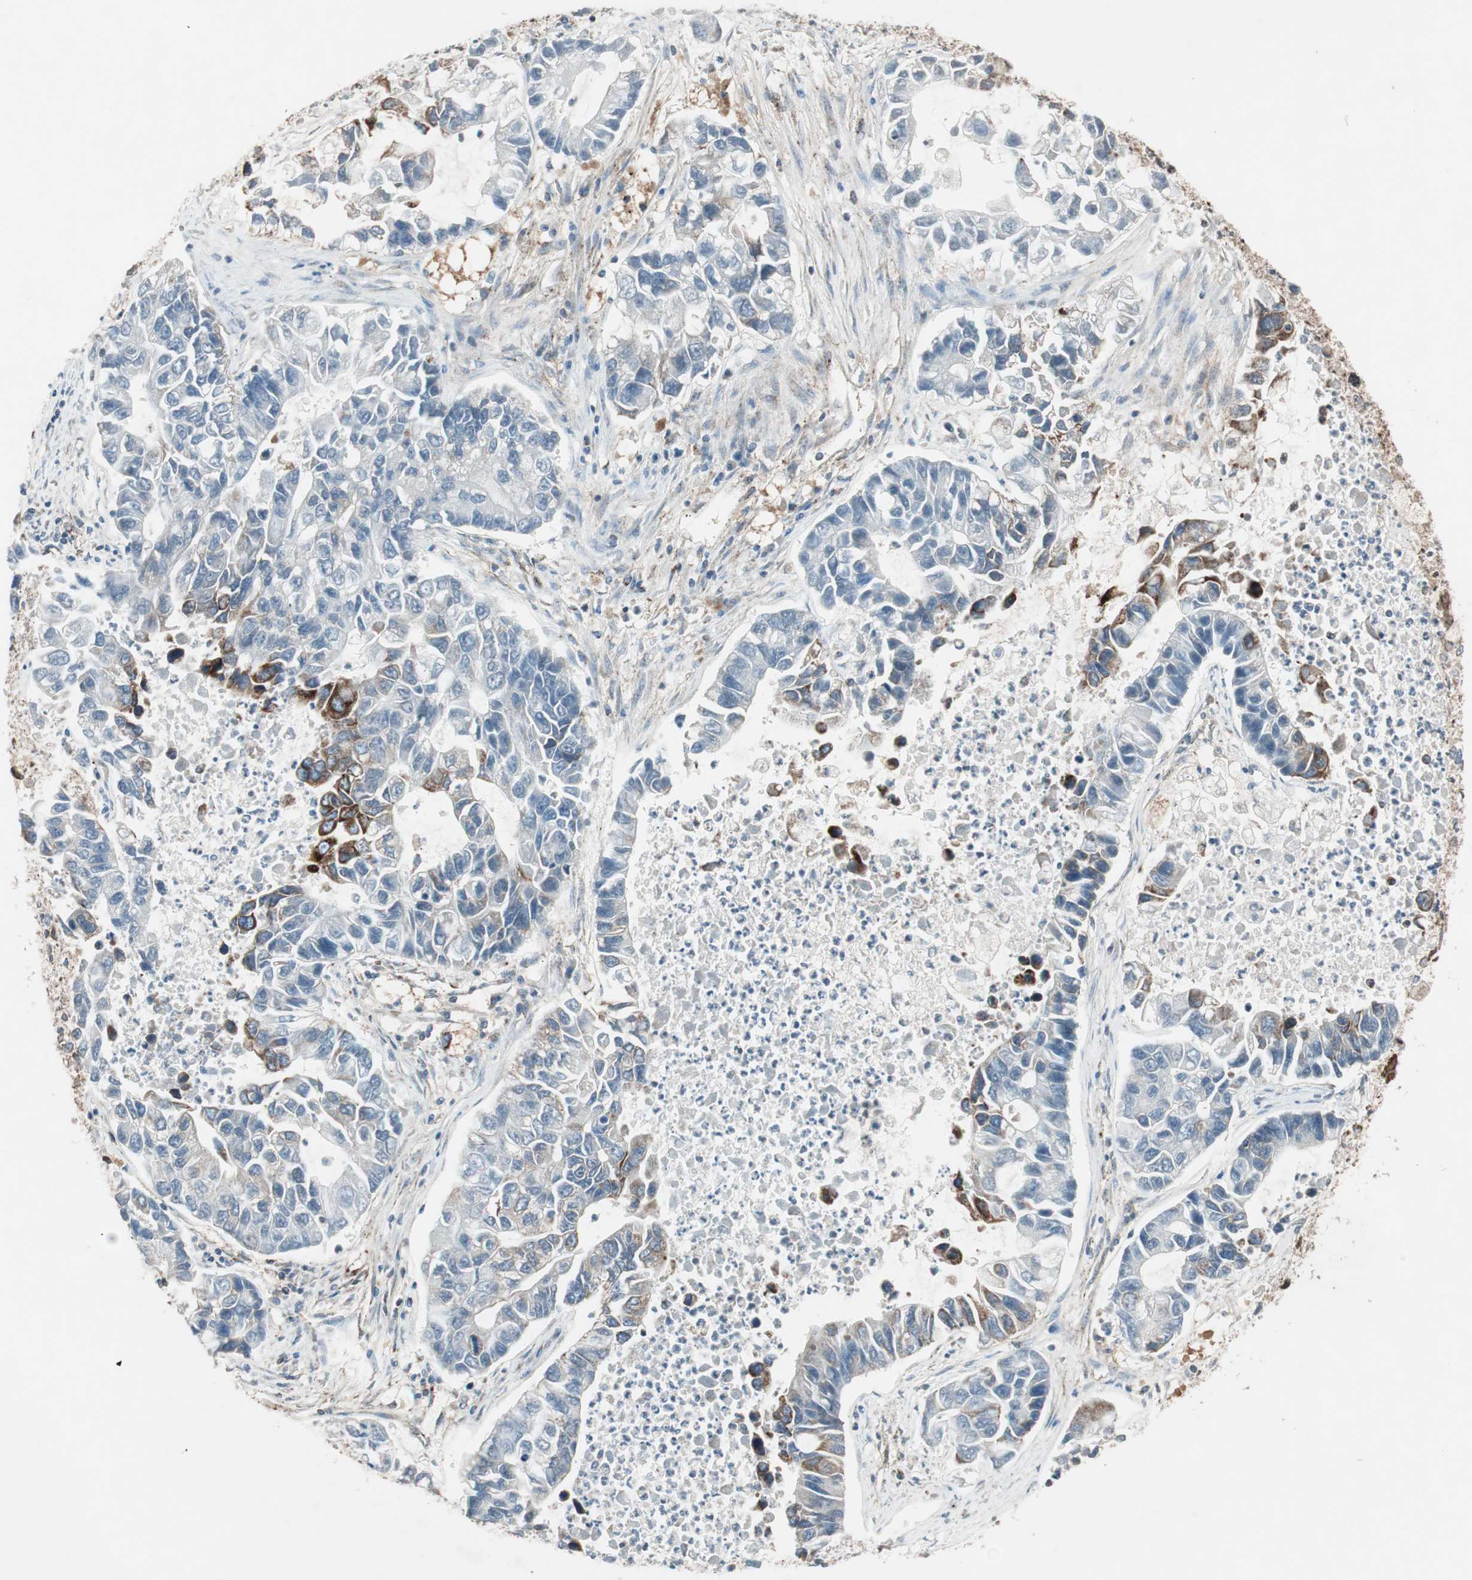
{"staining": {"intensity": "strong", "quantity": "<25%", "location": "cytoplasmic/membranous"}, "tissue": "lung cancer", "cell_type": "Tumor cells", "image_type": "cancer", "snomed": [{"axis": "morphology", "description": "Adenocarcinoma, NOS"}, {"axis": "topography", "description": "Lung"}], "caption": "High-magnification brightfield microscopy of lung adenocarcinoma stained with DAB (3,3'-diaminobenzidine) (brown) and counterstained with hematoxylin (blue). tumor cells exhibit strong cytoplasmic/membranous expression is present in approximately<25% of cells.", "gene": "NUP62", "patient": {"sex": "female", "age": 51}}